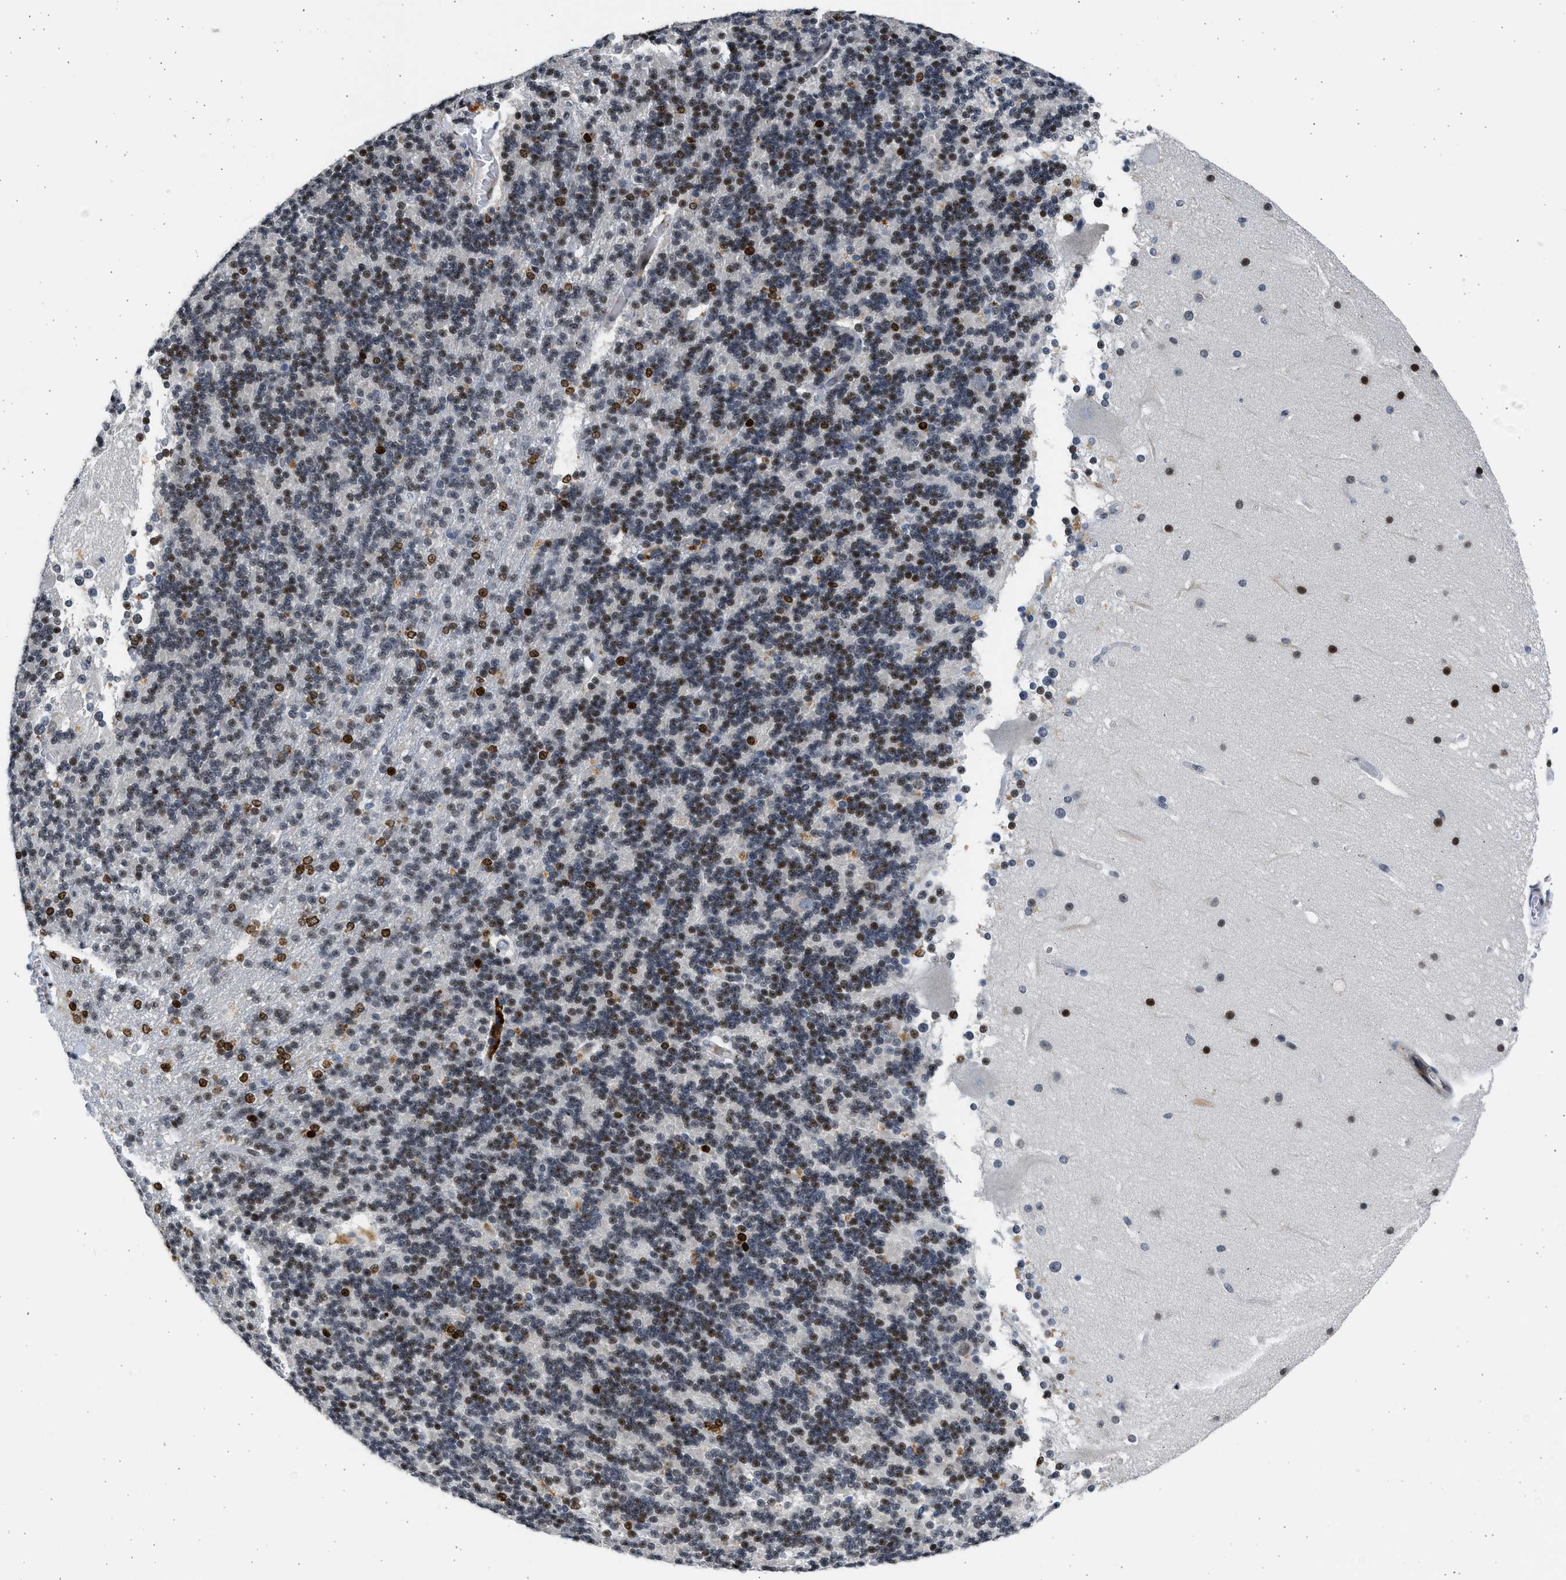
{"staining": {"intensity": "strong", "quantity": "25%-75%", "location": "nuclear"}, "tissue": "cerebellum", "cell_type": "Cells in granular layer", "image_type": "normal", "snomed": [{"axis": "morphology", "description": "Normal tissue, NOS"}, {"axis": "topography", "description": "Cerebellum"}], "caption": "Human cerebellum stained with a brown dye demonstrates strong nuclear positive staining in about 25%-75% of cells in granular layer.", "gene": "HMGN3", "patient": {"sex": "female", "age": 19}}